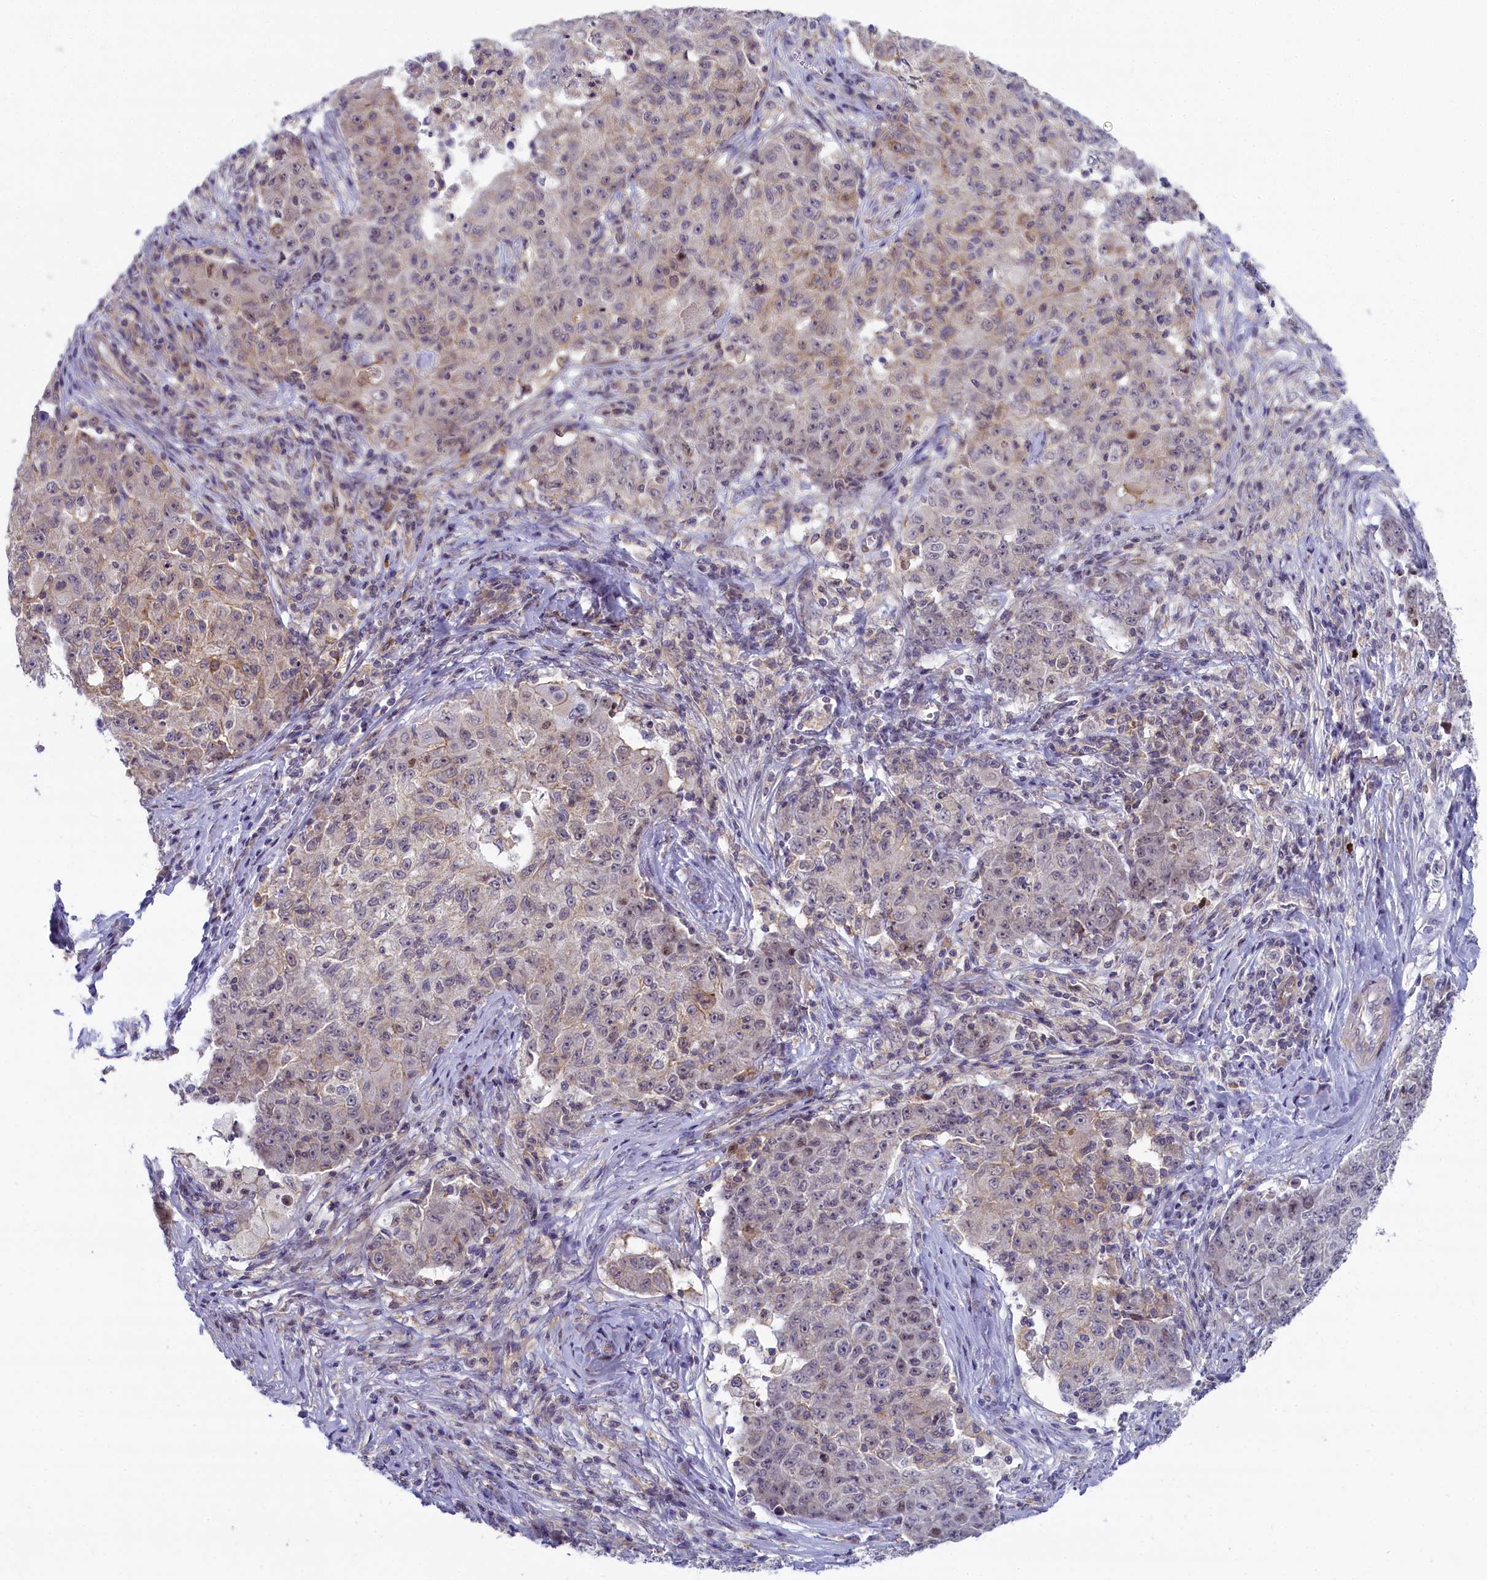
{"staining": {"intensity": "negative", "quantity": "none", "location": "none"}, "tissue": "ovarian cancer", "cell_type": "Tumor cells", "image_type": "cancer", "snomed": [{"axis": "morphology", "description": "Carcinoma, endometroid"}, {"axis": "topography", "description": "Ovary"}], "caption": "DAB immunohistochemical staining of ovarian endometroid carcinoma reveals no significant expression in tumor cells.", "gene": "CCL23", "patient": {"sex": "female", "age": 42}}